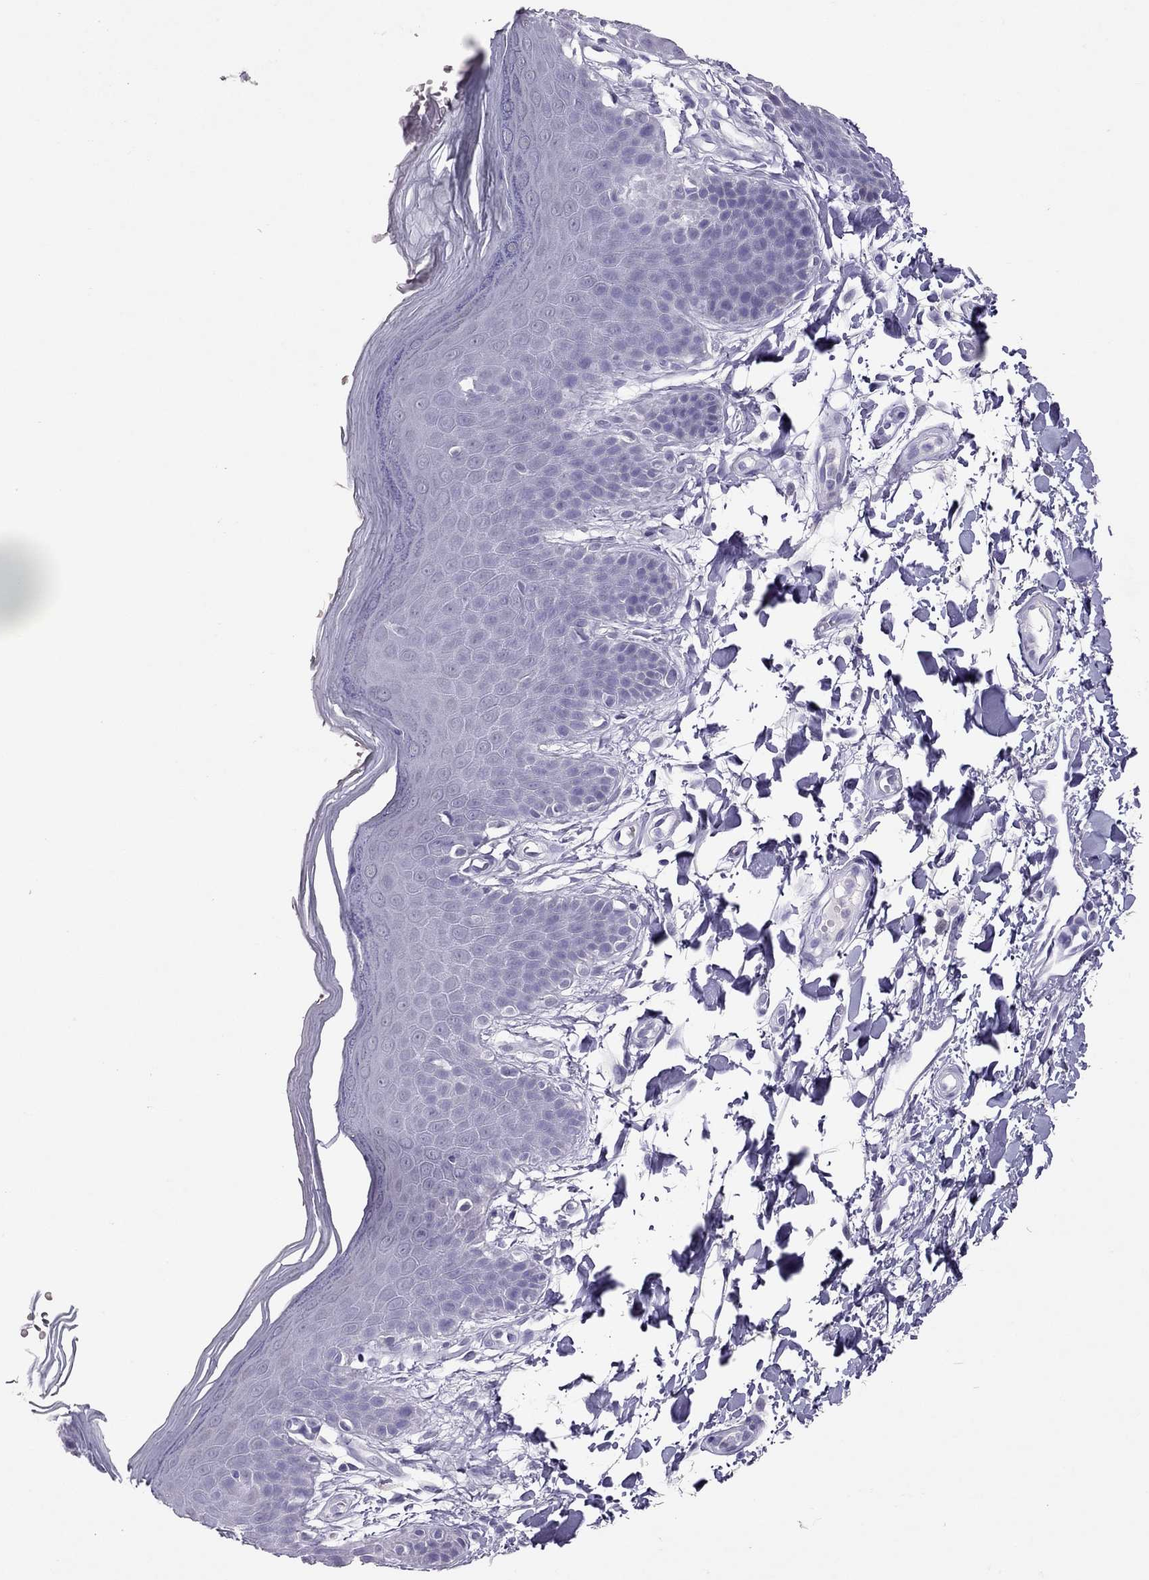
{"staining": {"intensity": "negative", "quantity": "none", "location": "none"}, "tissue": "skin", "cell_type": "Epidermal cells", "image_type": "normal", "snomed": [{"axis": "morphology", "description": "Normal tissue, NOS"}, {"axis": "topography", "description": "Anal"}], "caption": "Immunohistochemical staining of benign human skin exhibits no significant staining in epidermal cells. (DAB IHC, high magnification).", "gene": "PSMB11", "patient": {"sex": "male", "age": 53}}